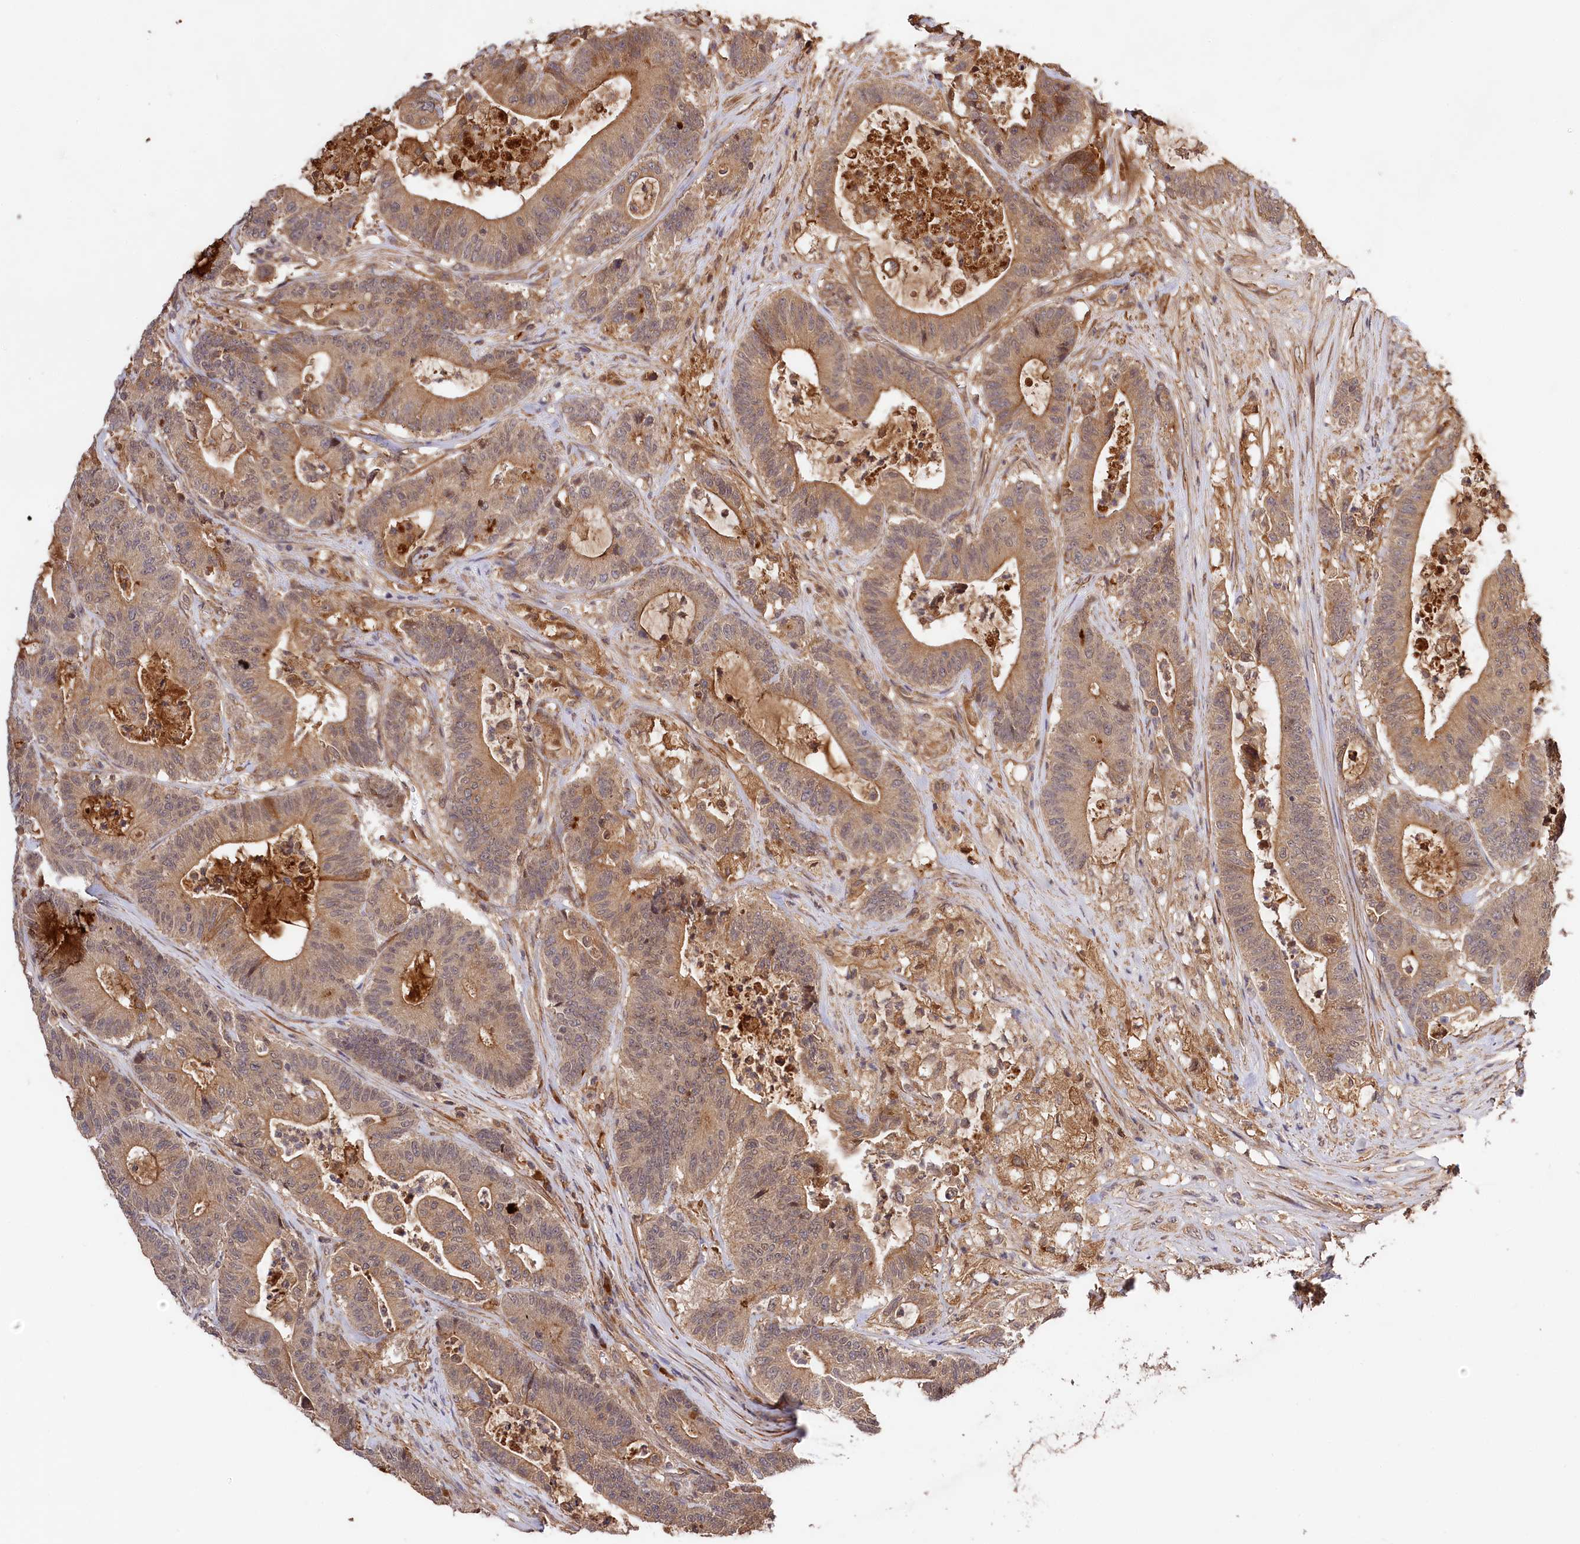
{"staining": {"intensity": "moderate", "quantity": ">75%", "location": "cytoplasmic/membranous"}, "tissue": "colorectal cancer", "cell_type": "Tumor cells", "image_type": "cancer", "snomed": [{"axis": "morphology", "description": "Adenocarcinoma, NOS"}, {"axis": "topography", "description": "Colon"}], "caption": "Protein staining of adenocarcinoma (colorectal) tissue exhibits moderate cytoplasmic/membranous positivity in about >75% of tumor cells.", "gene": "MCF2L2", "patient": {"sex": "female", "age": 84}}